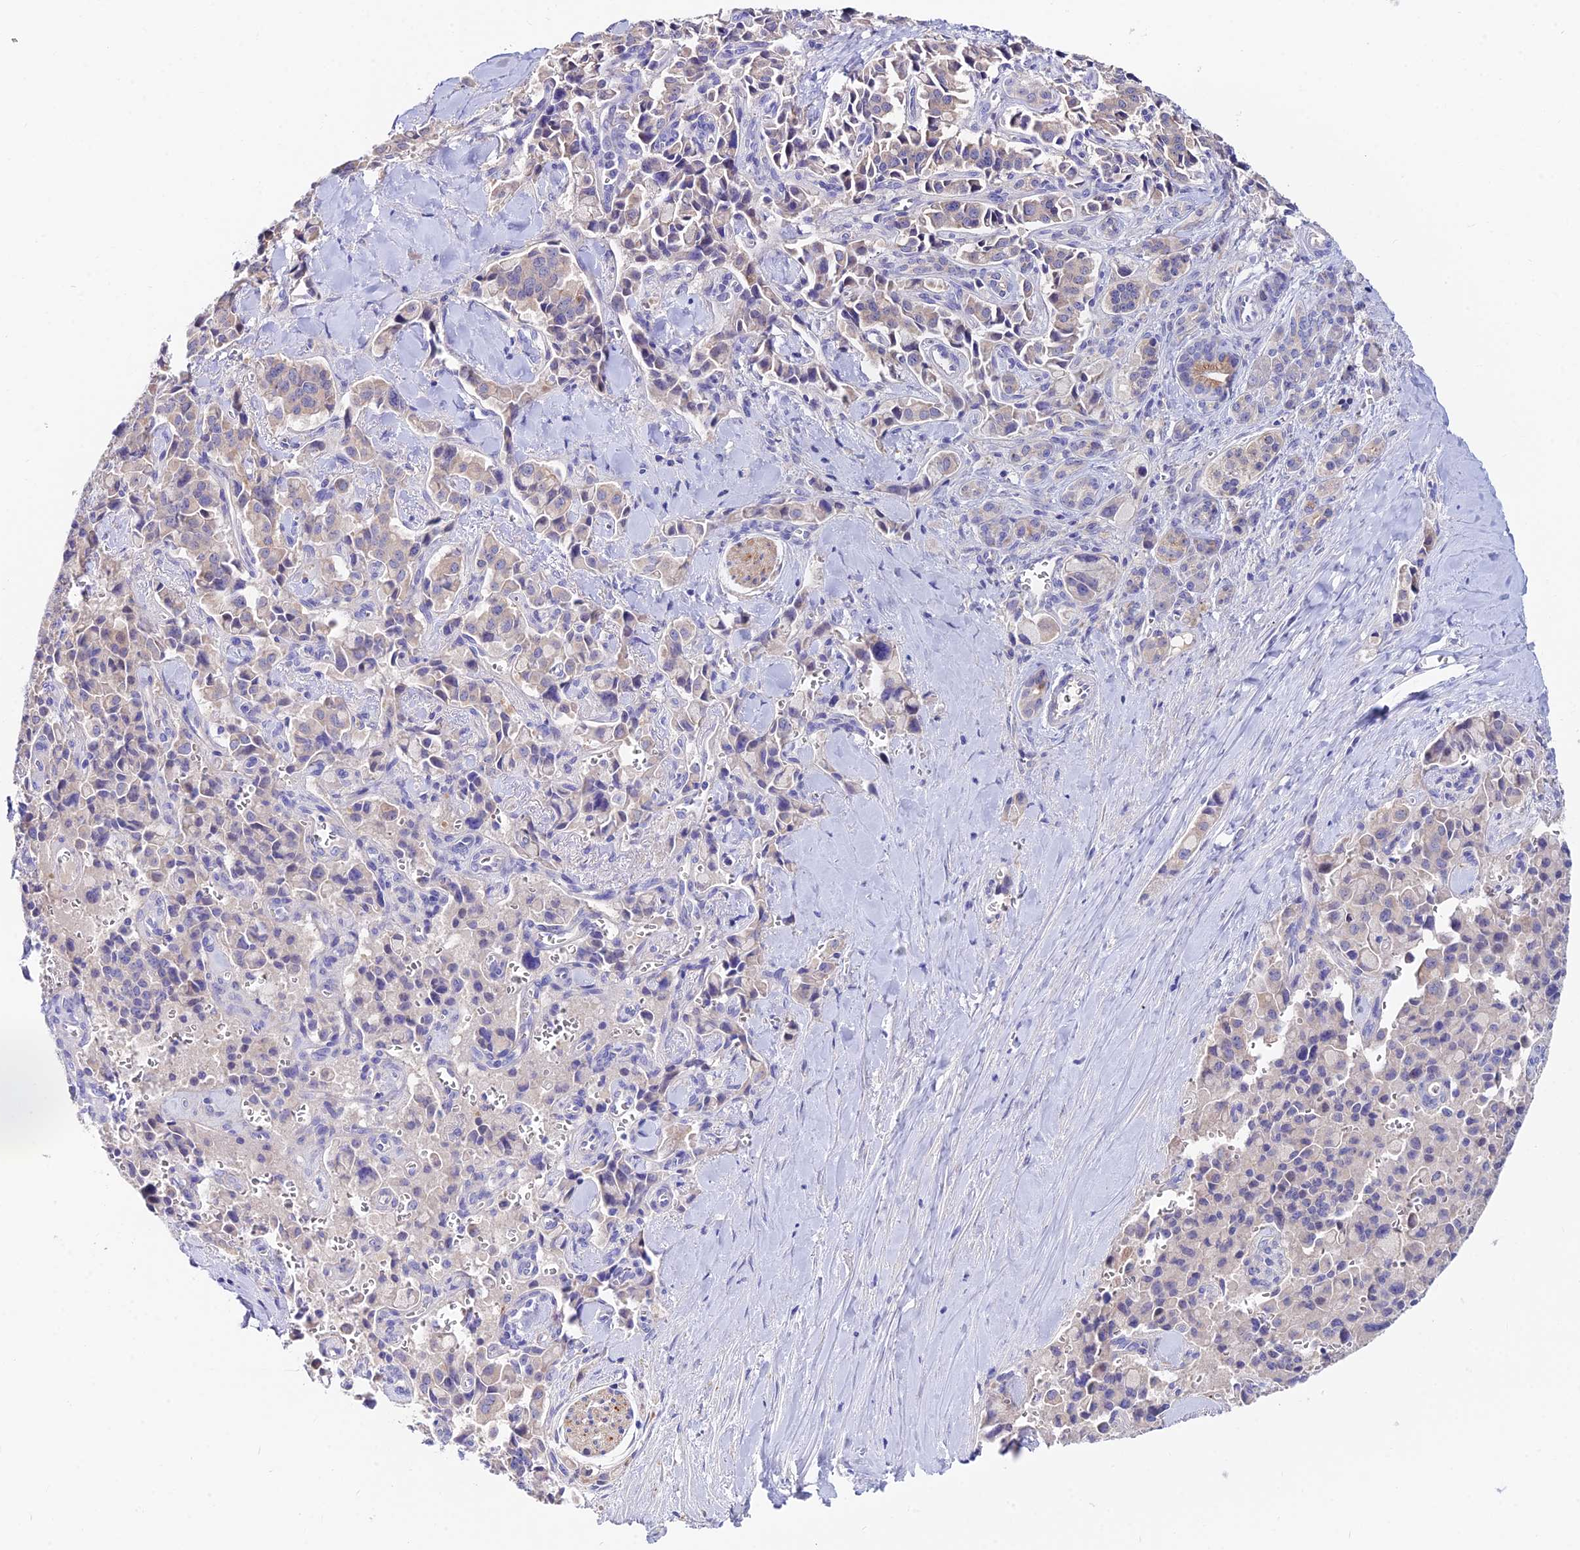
{"staining": {"intensity": "negative", "quantity": "none", "location": "none"}, "tissue": "pancreatic cancer", "cell_type": "Tumor cells", "image_type": "cancer", "snomed": [{"axis": "morphology", "description": "Adenocarcinoma, NOS"}, {"axis": "topography", "description": "Pancreas"}], "caption": "IHC photomicrograph of neoplastic tissue: pancreatic cancer (adenocarcinoma) stained with DAB (3,3'-diaminobenzidine) shows no significant protein expression in tumor cells.", "gene": "CEP41", "patient": {"sex": "male", "age": 65}}